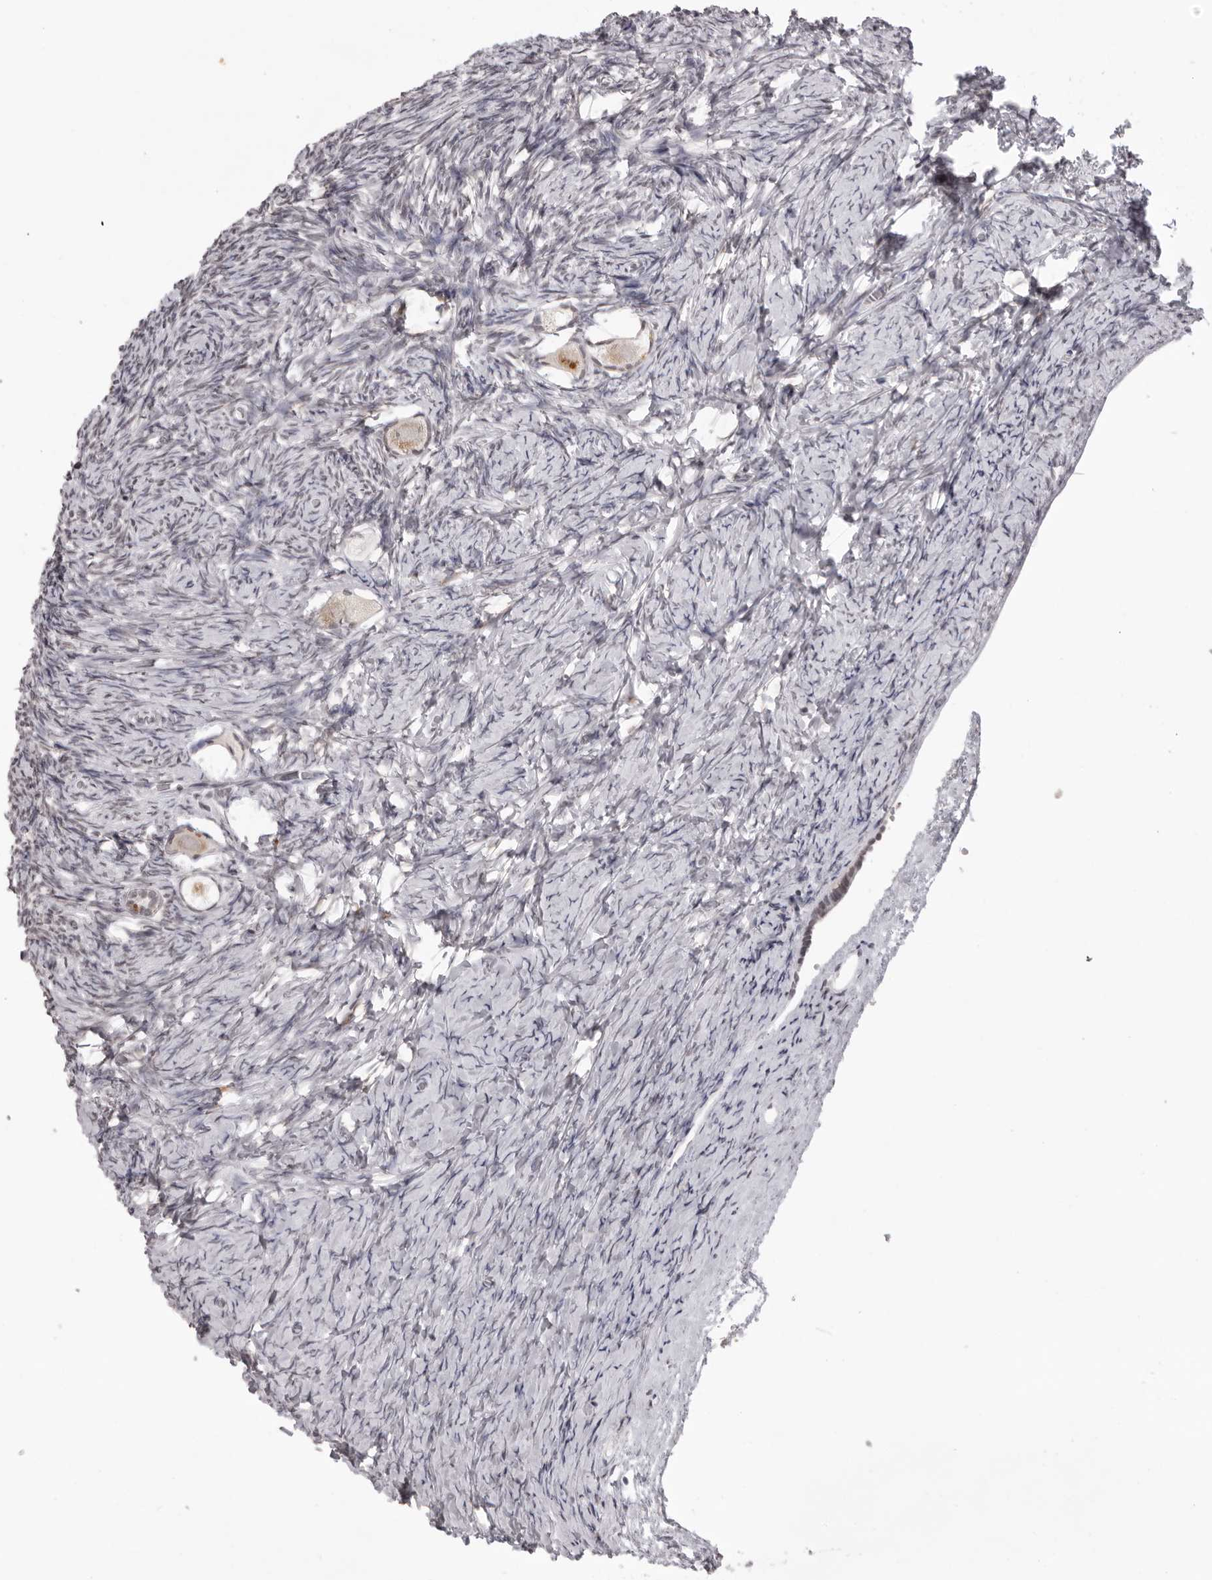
{"staining": {"intensity": "weak", "quantity": "25%-75%", "location": "cytoplasmic/membranous"}, "tissue": "ovary", "cell_type": "Follicle cells", "image_type": "normal", "snomed": [{"axis": "morphology", "description": "Normal tissue, NOS"}, {"axis": "topography", "description": "Ovary"}], "caption": "Immunohistochemistry (IHC) of unremarkable ovary reveals low levels of weak cytoplasmic/membranous expression in approximately 25%-75% of follicle cells.", "gene": "NTM", "patient": {"sex": "female", "age": 27}}